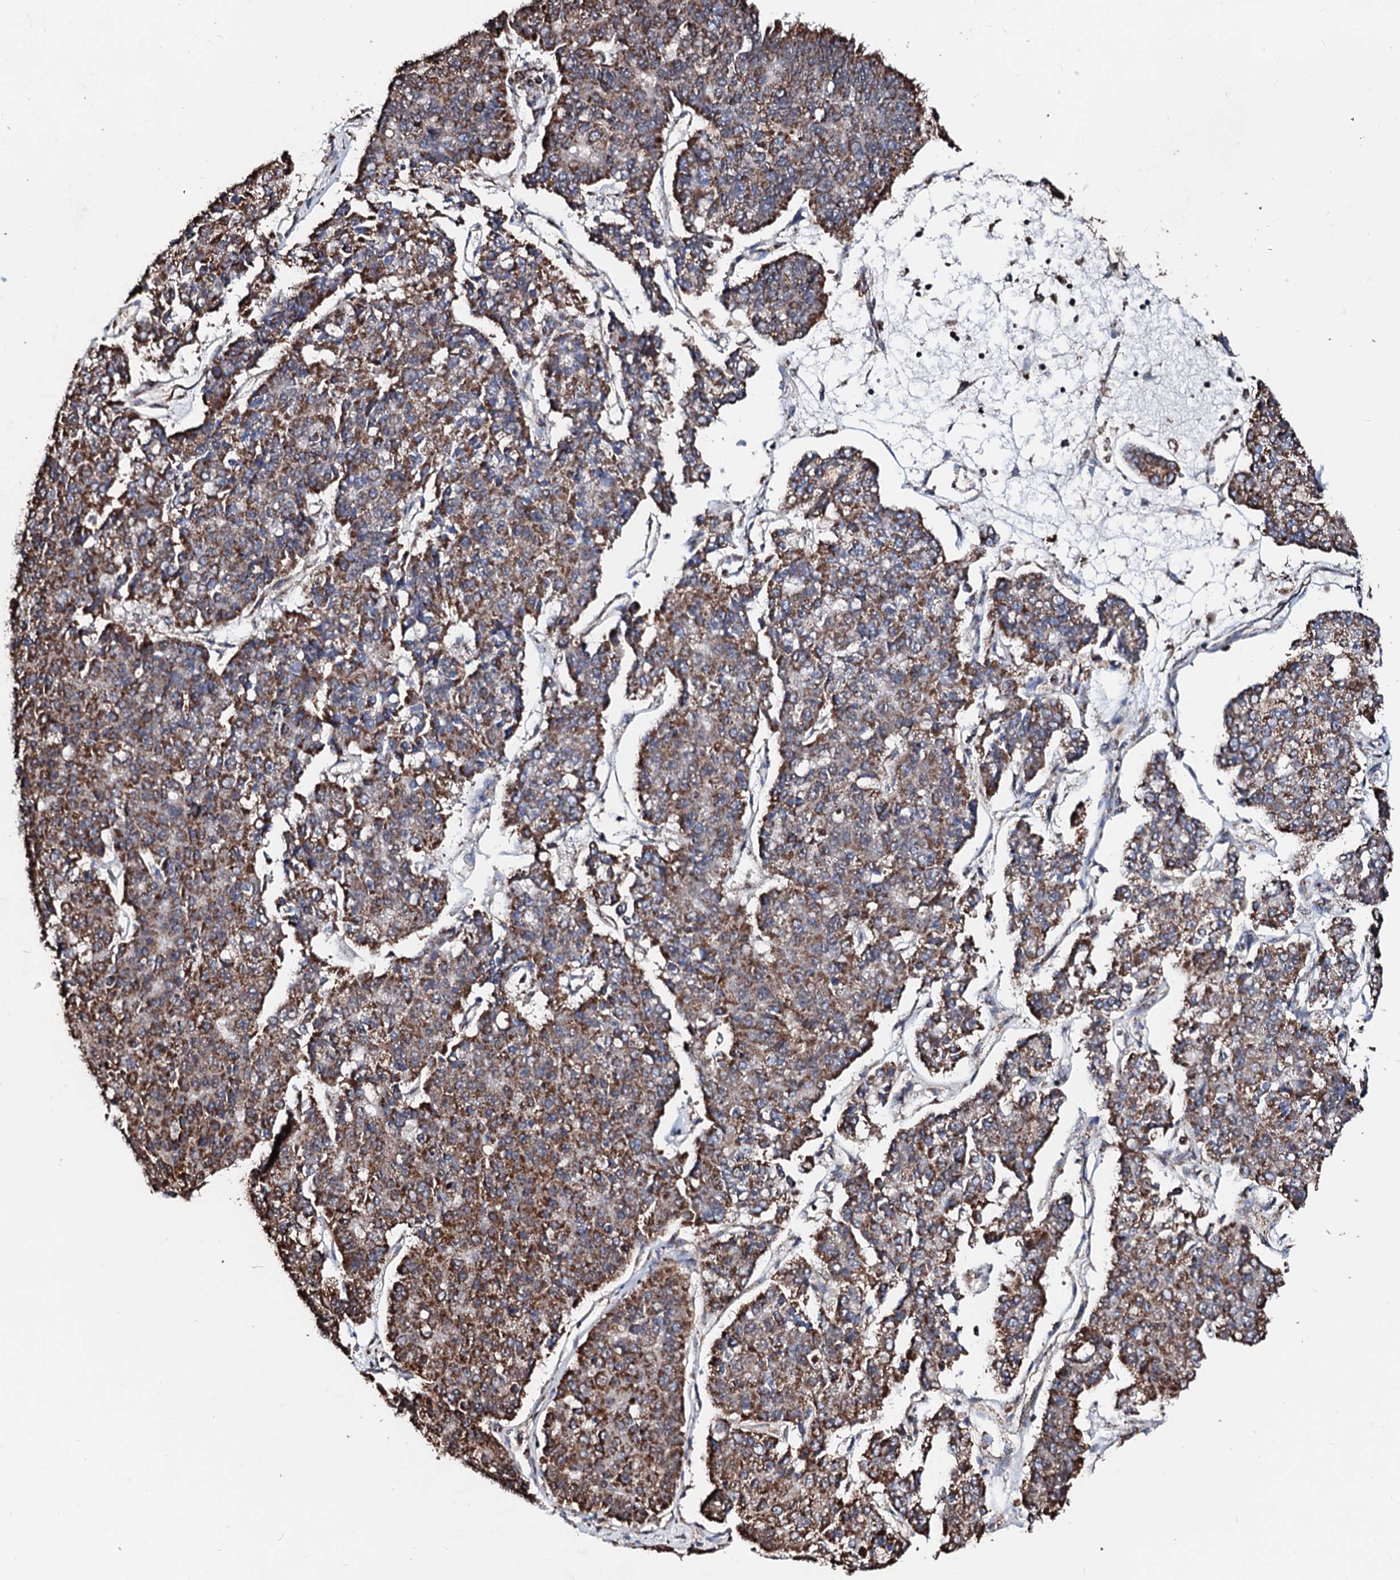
{"staining": {"intensity": "strong", "quantity": ">75%", "location": "cytoplasmic/membranous"}, "tissue": "pancreatic cancer", "cell_type": "Tumor cells", "image_type": "cancer", "snomed": [{"axis": "morphology", "description": "Adenocarcinoma, NOS"}, {"axis": "topography", "description": "Pancreas"}], "caption": "IHC (DAB (3,3'-diaminobenzidine)) staining of human adenocarcinoma (pancreatic) displays strong cytoplasmic/membranous protein staining in about >75% of tumor cells.", "gene": "SECISBP2L", "patient": {"sex": "male", "age": 50}}